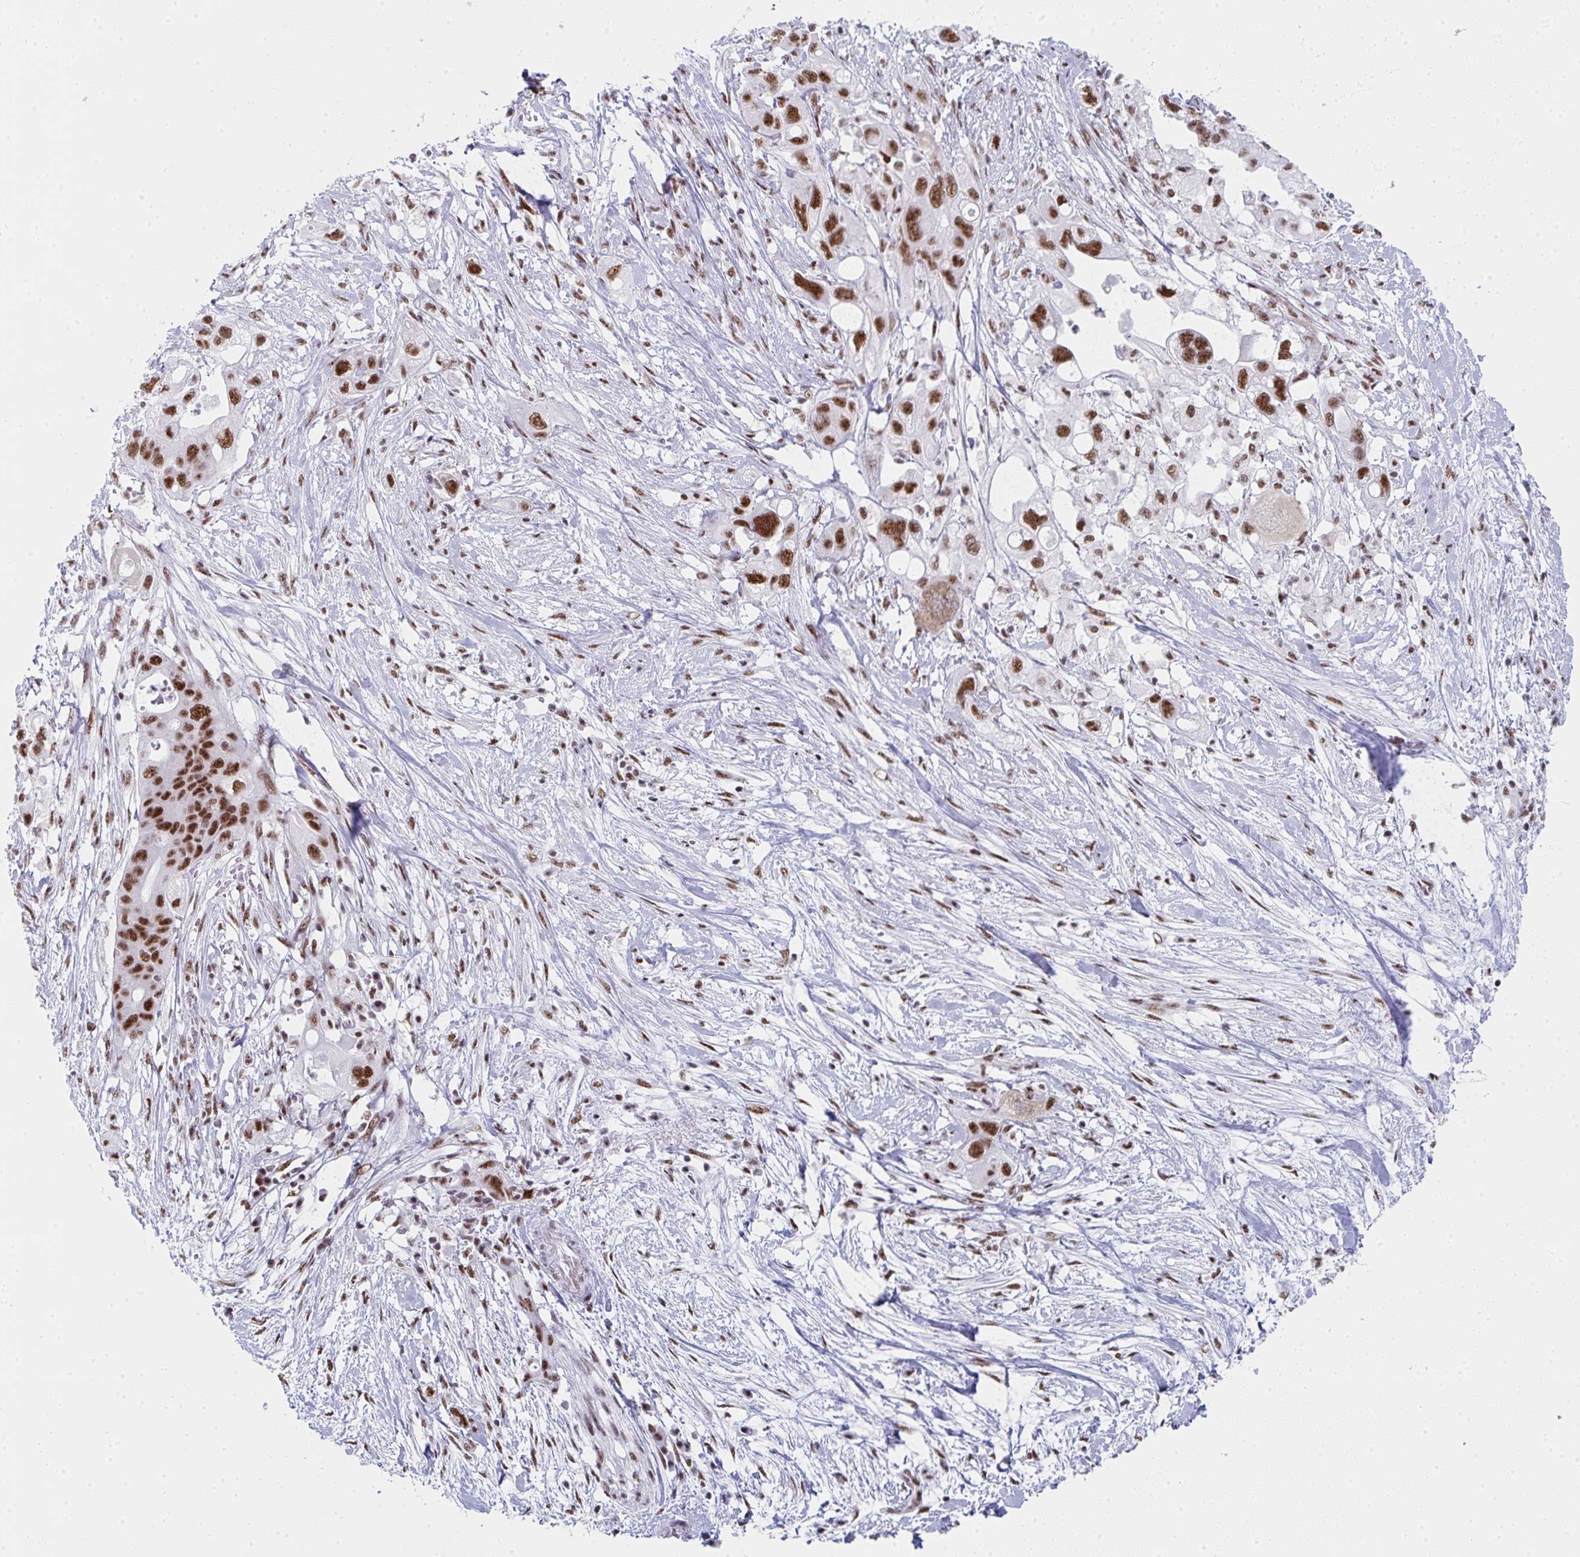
{"staining": {"intensity": "moderate", "quantity": ">75%", "location": "nuclear"}, "tissue": "pancreatic cancer", "cell_type": "Tumor cells", "image_type": "cancer", "snomed": [{"axis": "morphology", "description": "Adenocarcinoma, NOS"}, {"axis": "topography", "description": "Pancreas"}], "caption": "Moderate nuclear expression is seen in approximately >75% of tumor cells in adenocarcinoma (pancreatic).", "gene": "SNRNP70", "patient": {"sex": "female", "age": 72}}